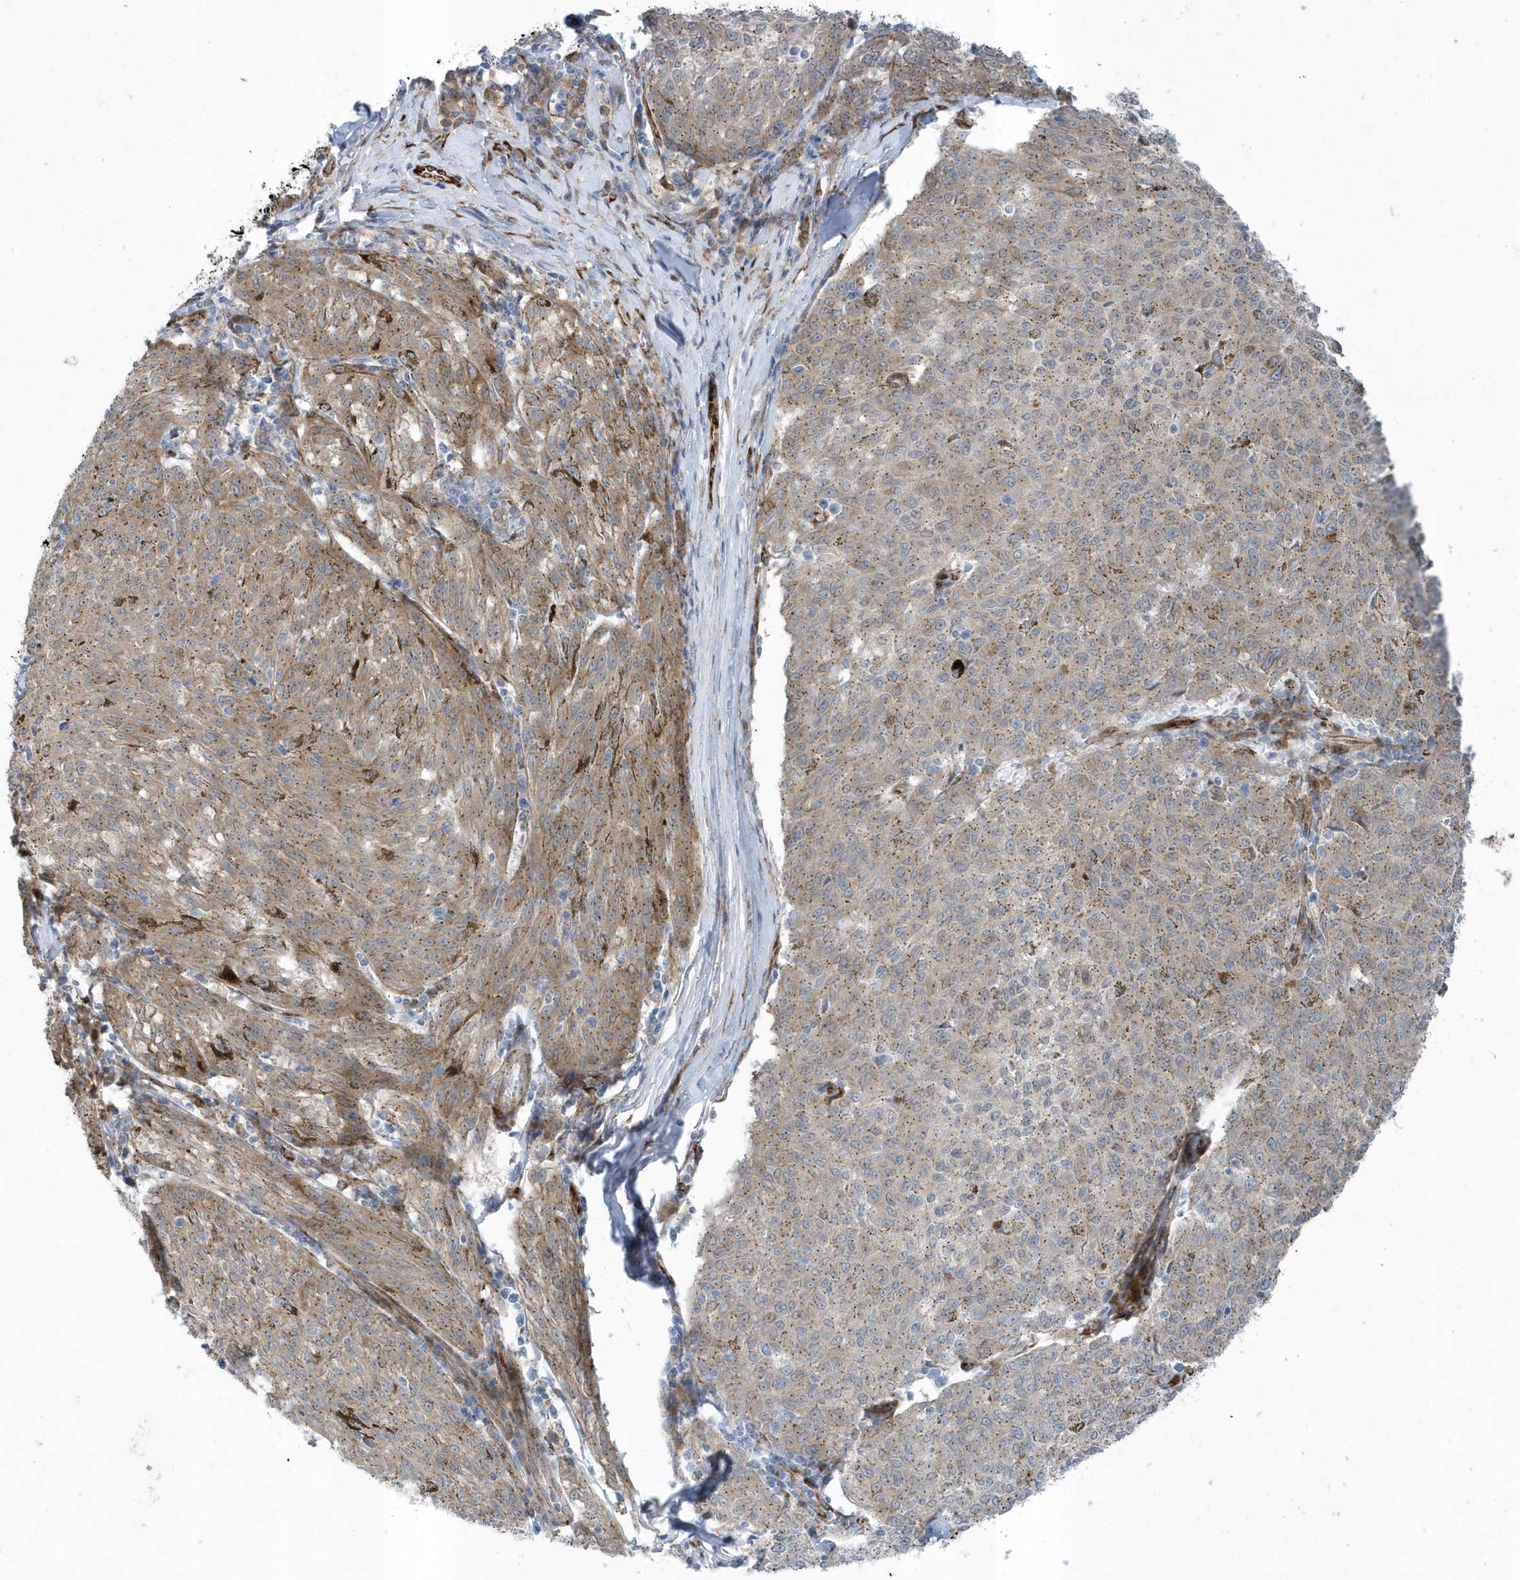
{"staining": {"intensity": "weak", "quantity": "25%-75%", "location": "cytoplasmic/membranous"}, "tissue": "melanoma", "cell_type": "Tumor cells", "image_type": "cancer", "snomed": [{"axis": "morphology", "description": "Malignant melanoma, NOS"}, {"axis": "topography", "description": "Skin"}], "caption": "Brown immunohistochemical staining in human malignant melanoma displays weak cytoplasmic/membranous expression in about 25%-75% of tumor cells.", "gene": "FAM98A", "patient": {"sex": "female", "age": 72}}